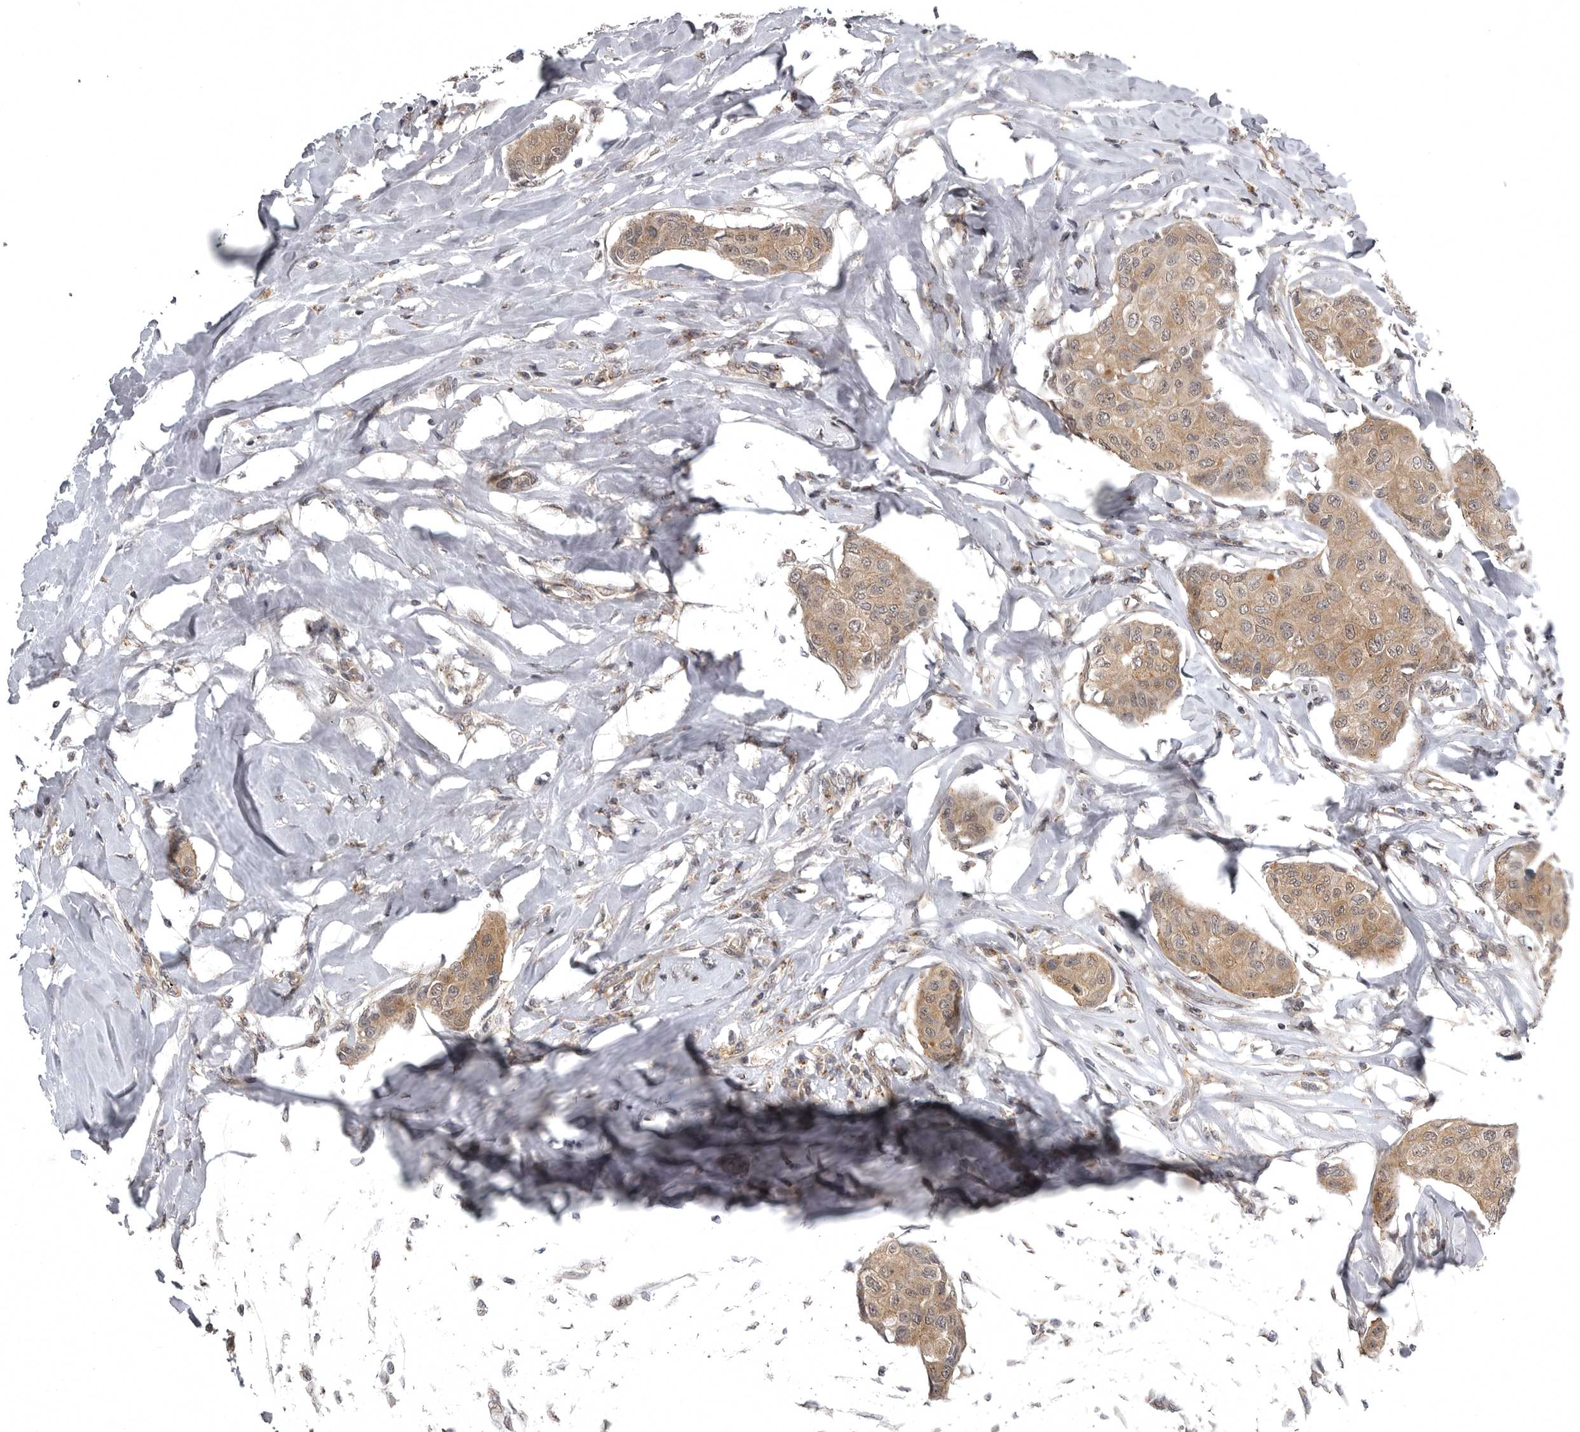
{"staining": {"intensity": "moderate", "quantity": ">75%", "location": "cytoplasmic/membranous"}, "tissue": "breast cancer", "cell_type": "Tumor cells", "image_type": "cancer", "snomed": [{"axis": "morphology", "description": "Duct carcinoma"}, {"axis": "topography", "description": "Breast"}], "caption": "Breast invasive ductal carcinoma tissue shows moderate cytoplasmic/membranous expression in approximately >75% of tumor cells, visualized by immunohistochemistry.", "gene": "SNX16", "patient": {"sex": "female", "age": 80}}